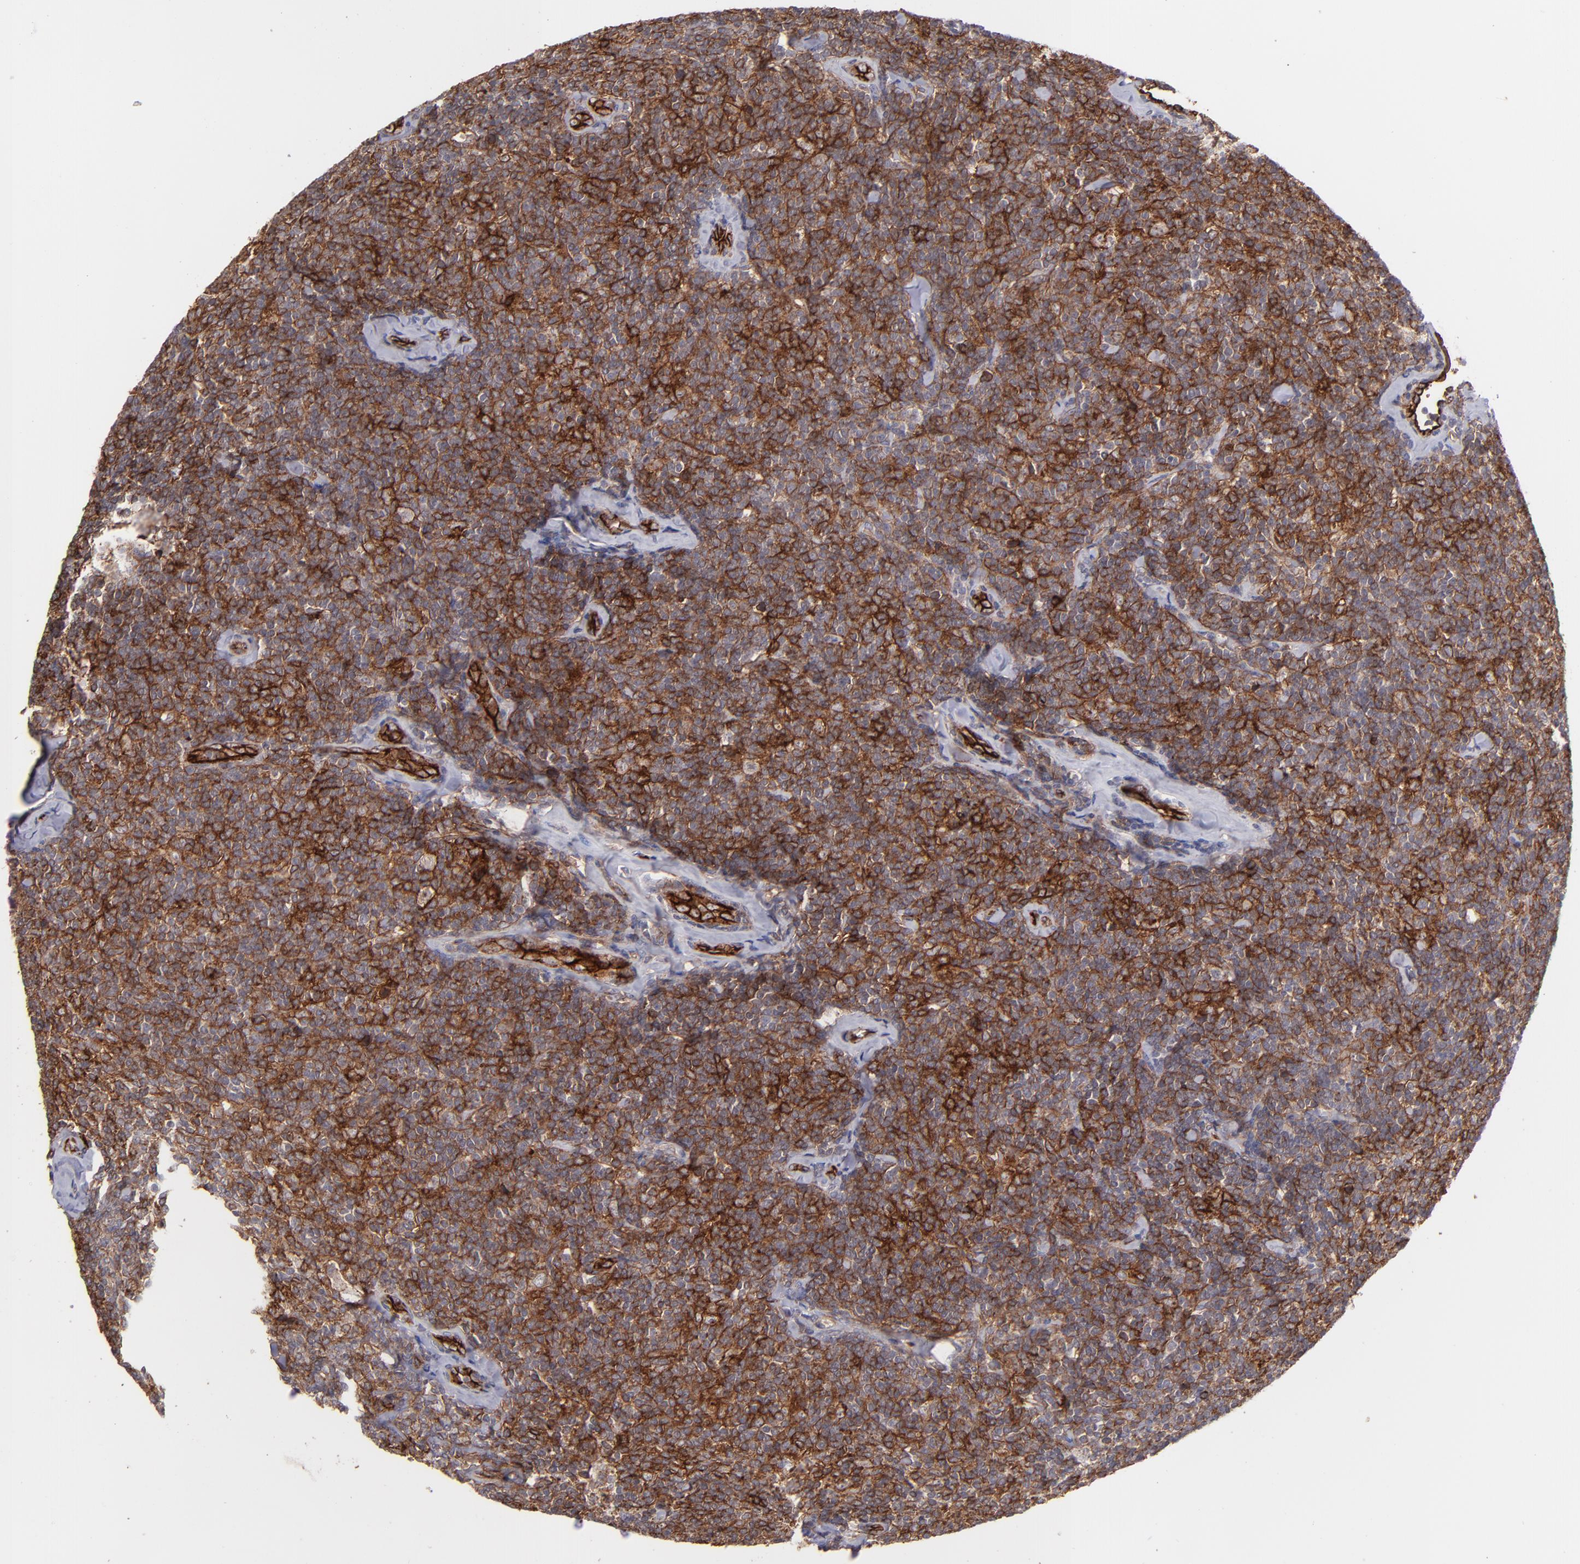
{"staining": {"intensity": "strong", "quantity": ">75%", "location": "cytoplasmic/membranous"}, "tissue": "lymphoma", "cell_type": "Tumor cells", "image_type": "cancer", "snomed": [{"axis": "morphology", "description": "Malignant lymphoma, non-Hodgkin's type, Low grade"}, {"axis": "topography", "description": "Lymph node"}], "caption": "High-power microscopy captured an immunohistochemistry image of lymphoma, revealing strong cytoplasmic/membranous expression in approximately >75% of tumor cells.", "gene": "ICAM1", "patient": {"sex": "female", "age": 56}}